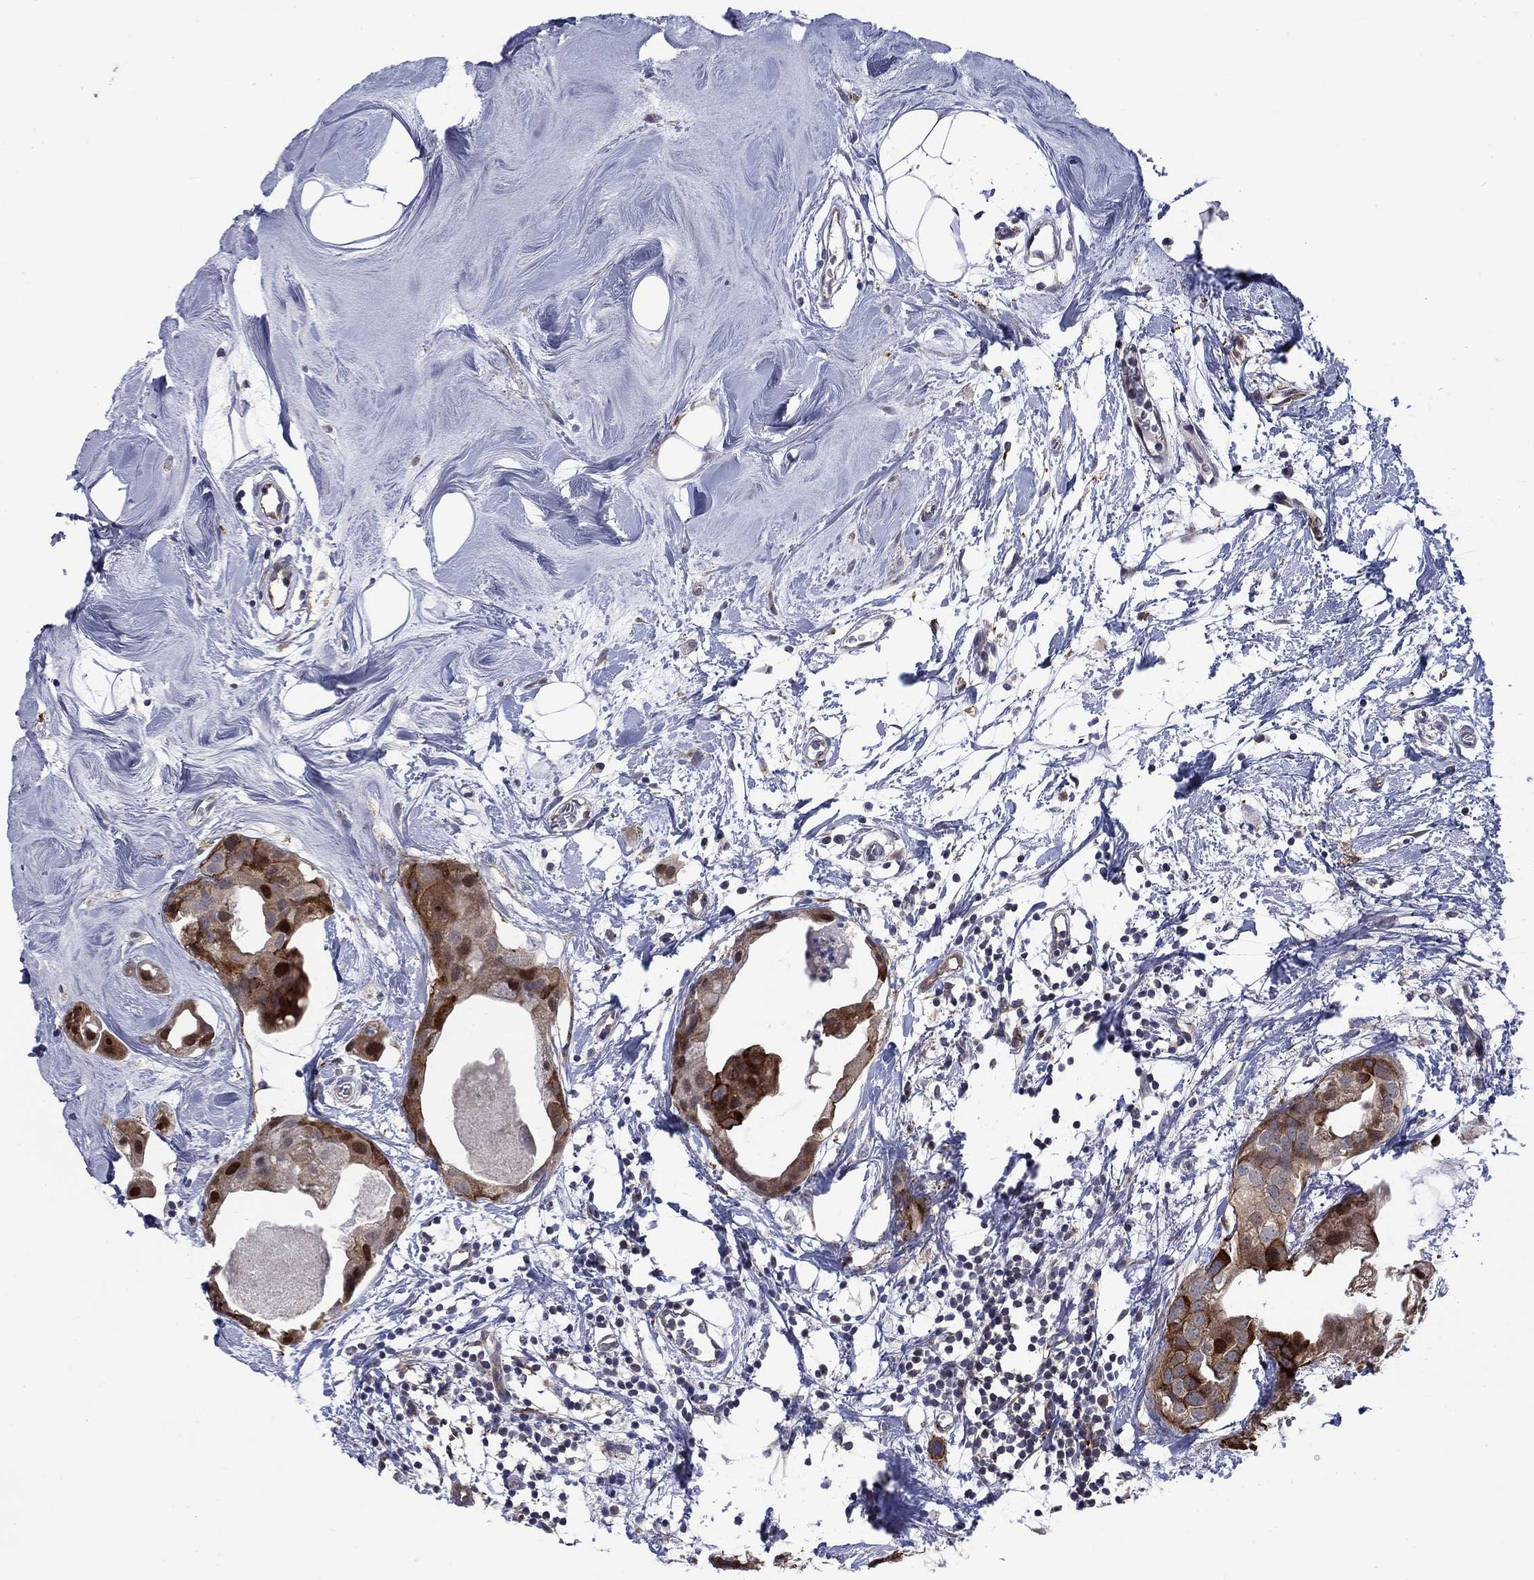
{"staining": {"intensity": "strong", "quantity": "<25%", "location": "cytoplasmic/membranous"}, "tissue": "breast cancer", "cell_type": "Tumor cells", "image_type": "cancer", "snomed": [{"axis": "morphology", "description": "Normal tissue, NOS"}, {"axis": "morphology", "description": "Duct carcinoma"}, {"axis": "topography", "description": "Breast"}], "caption": "Immunohistochemical staining of human breast infiltrating ductal carcinoma demonstrates medium levels of strong cytoplasmic/membranous protein staining in approximately <25% of tumor cells. Nuclei are stained in blue.", "gene": "SLC35F2", "patient": {"sex": "female", "age": 40}}